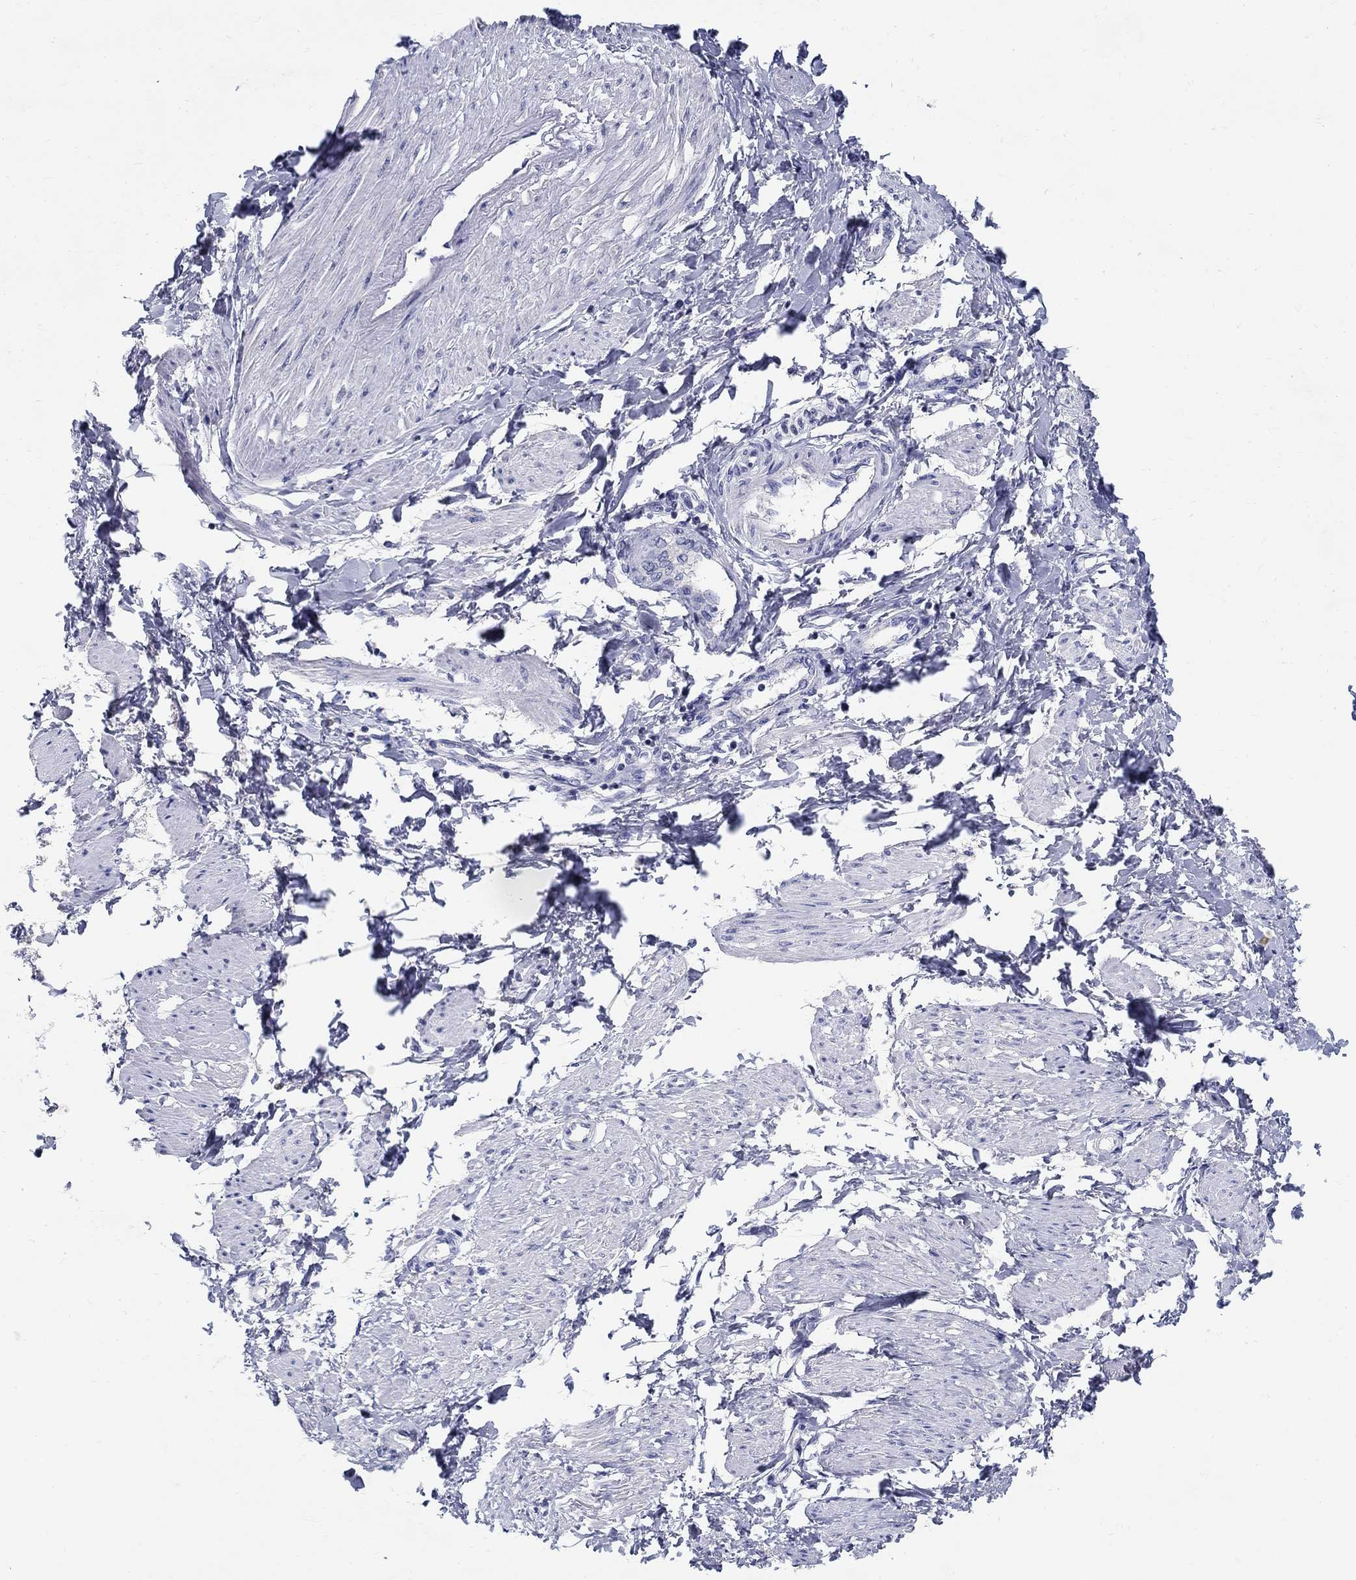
{"staining": {"intensity": "negative", "quantity": "none", "location": "none"}, "tissue": "smooth muscle", "cell_type": "Smooth muscle cells", "image_type": "normal", "snomed": [{"axis": "morphology", "description": "Normal tissue, NOS"}, {"axis": "topography", "description": "Smooth muscle"}, {"axis": "topography", "description": "Uterus"}], "caption": "DAB immunohistochemical staining of normal human smooth muscle exhibits no significant staining in smooth muscle cells. (Immunohistochemistry, brightfield microscopy, high magnification).", "gene": "CRYGA", "patient": {"sex": "female", "age": 39}}